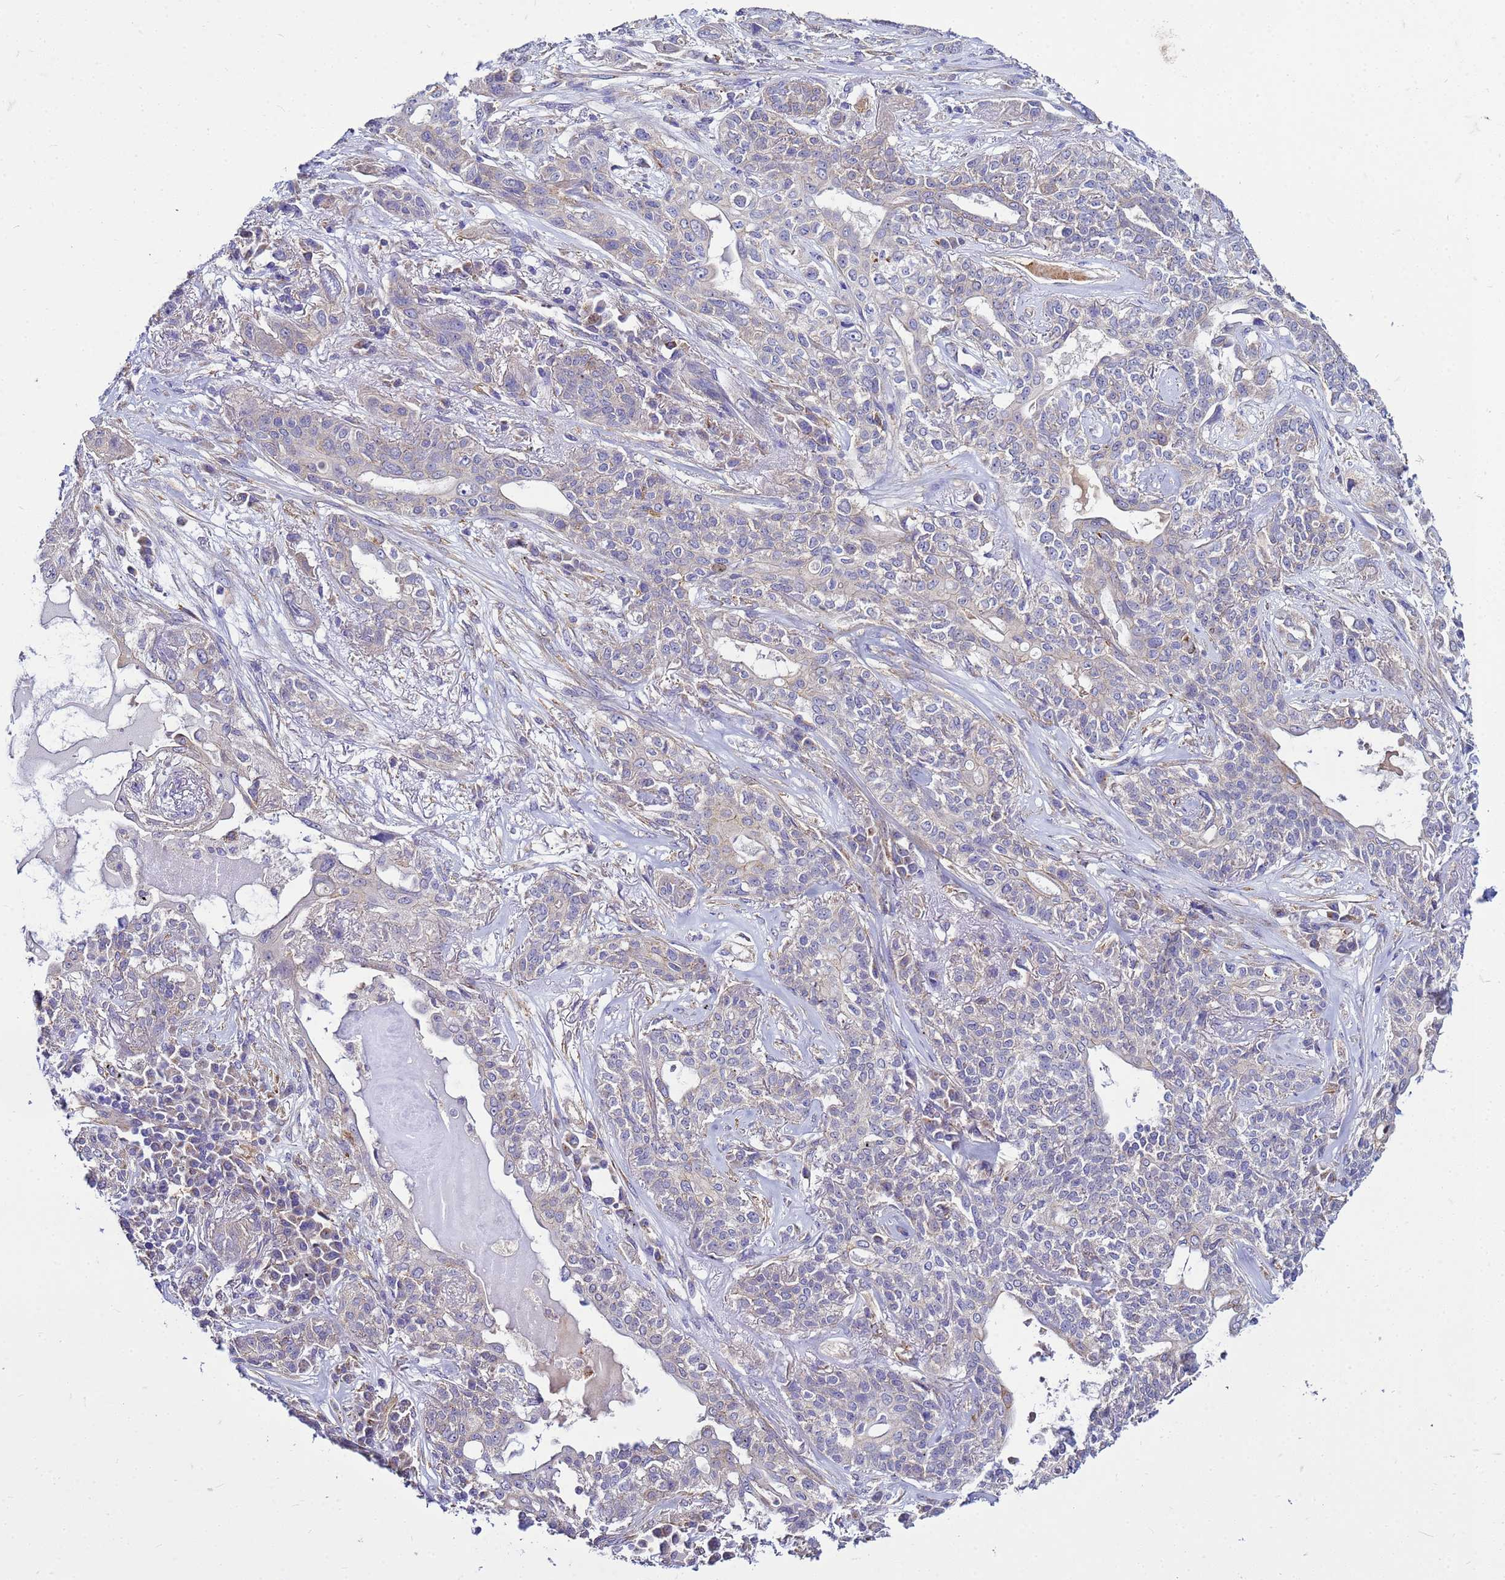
{"staining": {"intensity": "weak", "quantity": "<25%", "location": "cytoplasmic/membranous"}, "tissue": "lung cancer", "cell_type": "Tumor cells", "image_type": "cancer", "snomed": [{"axis": "morphology", "description": "Squamous cell carcinoma, NOS"}, {"axis": "topography", "description": "Lung"}], "caption": "A histopathology image of lung cancer (squamous cell carcinoma) stained for a protein demonstrates no brown staining in tumor cells.", "gene": "PKD1", "patient": {"sex": "female", "age": 70}}